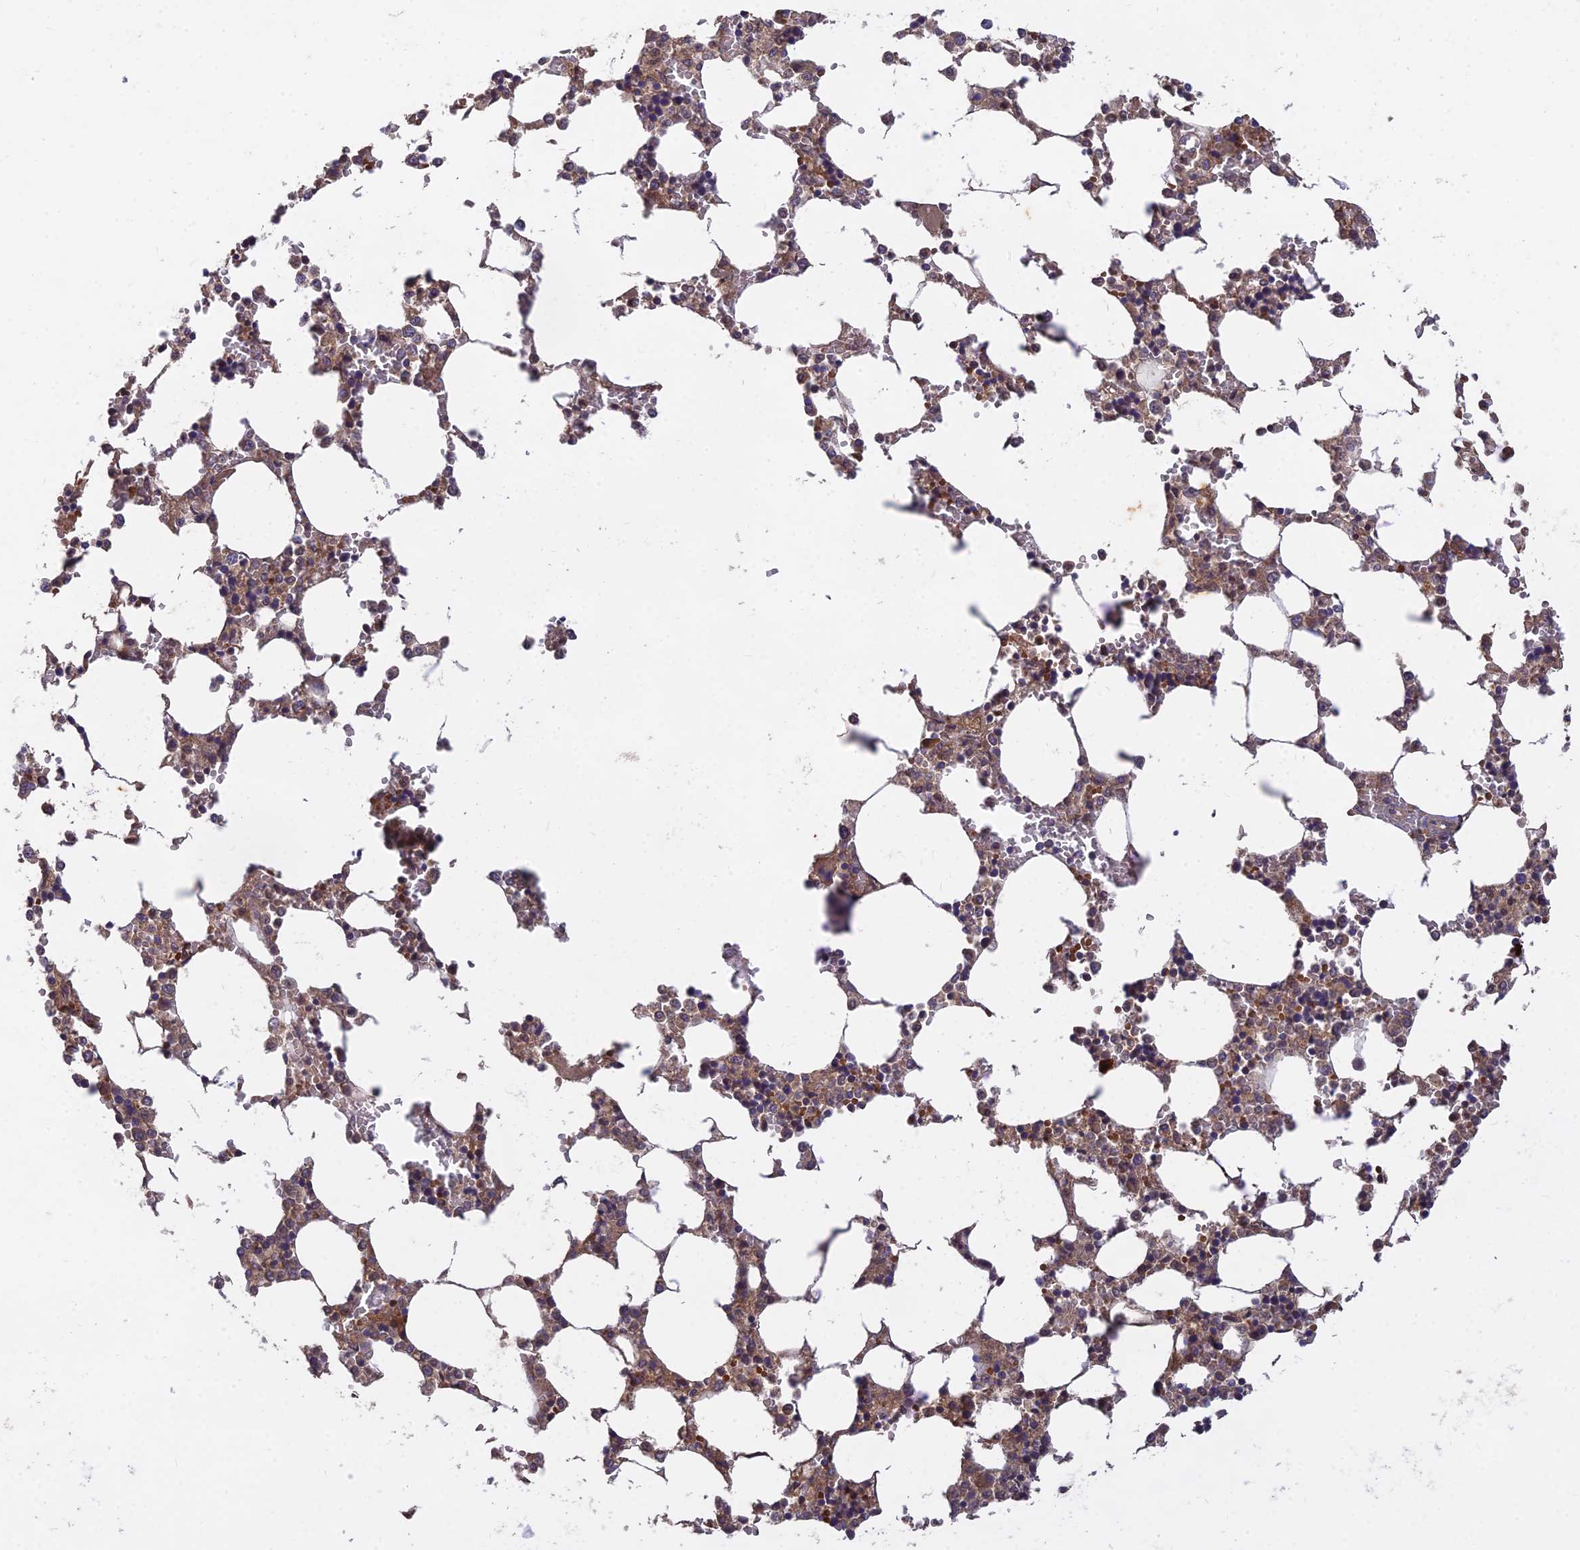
{"staining": {"intensity": "weak", "quantity": "<25%", "location": "cytoplasmic/membranous"}, "tissue": "bone marrow", "cell_type": "Hematopoietic cells", "image_type": "normal", "snomed": [{"axis": "morphology", "description": "Normal tissue, NOS"}, {"axis": "topography", "description": "Bone marrow"}], "caption": "Immunohistochemistry of normal human bone marrow demonstrates no expression in hematopoietic cells. (DAB IHC with hematoxylin counter stain).", "gene": "FAM151B", "patient": {"sex": "male", "age": 64}}